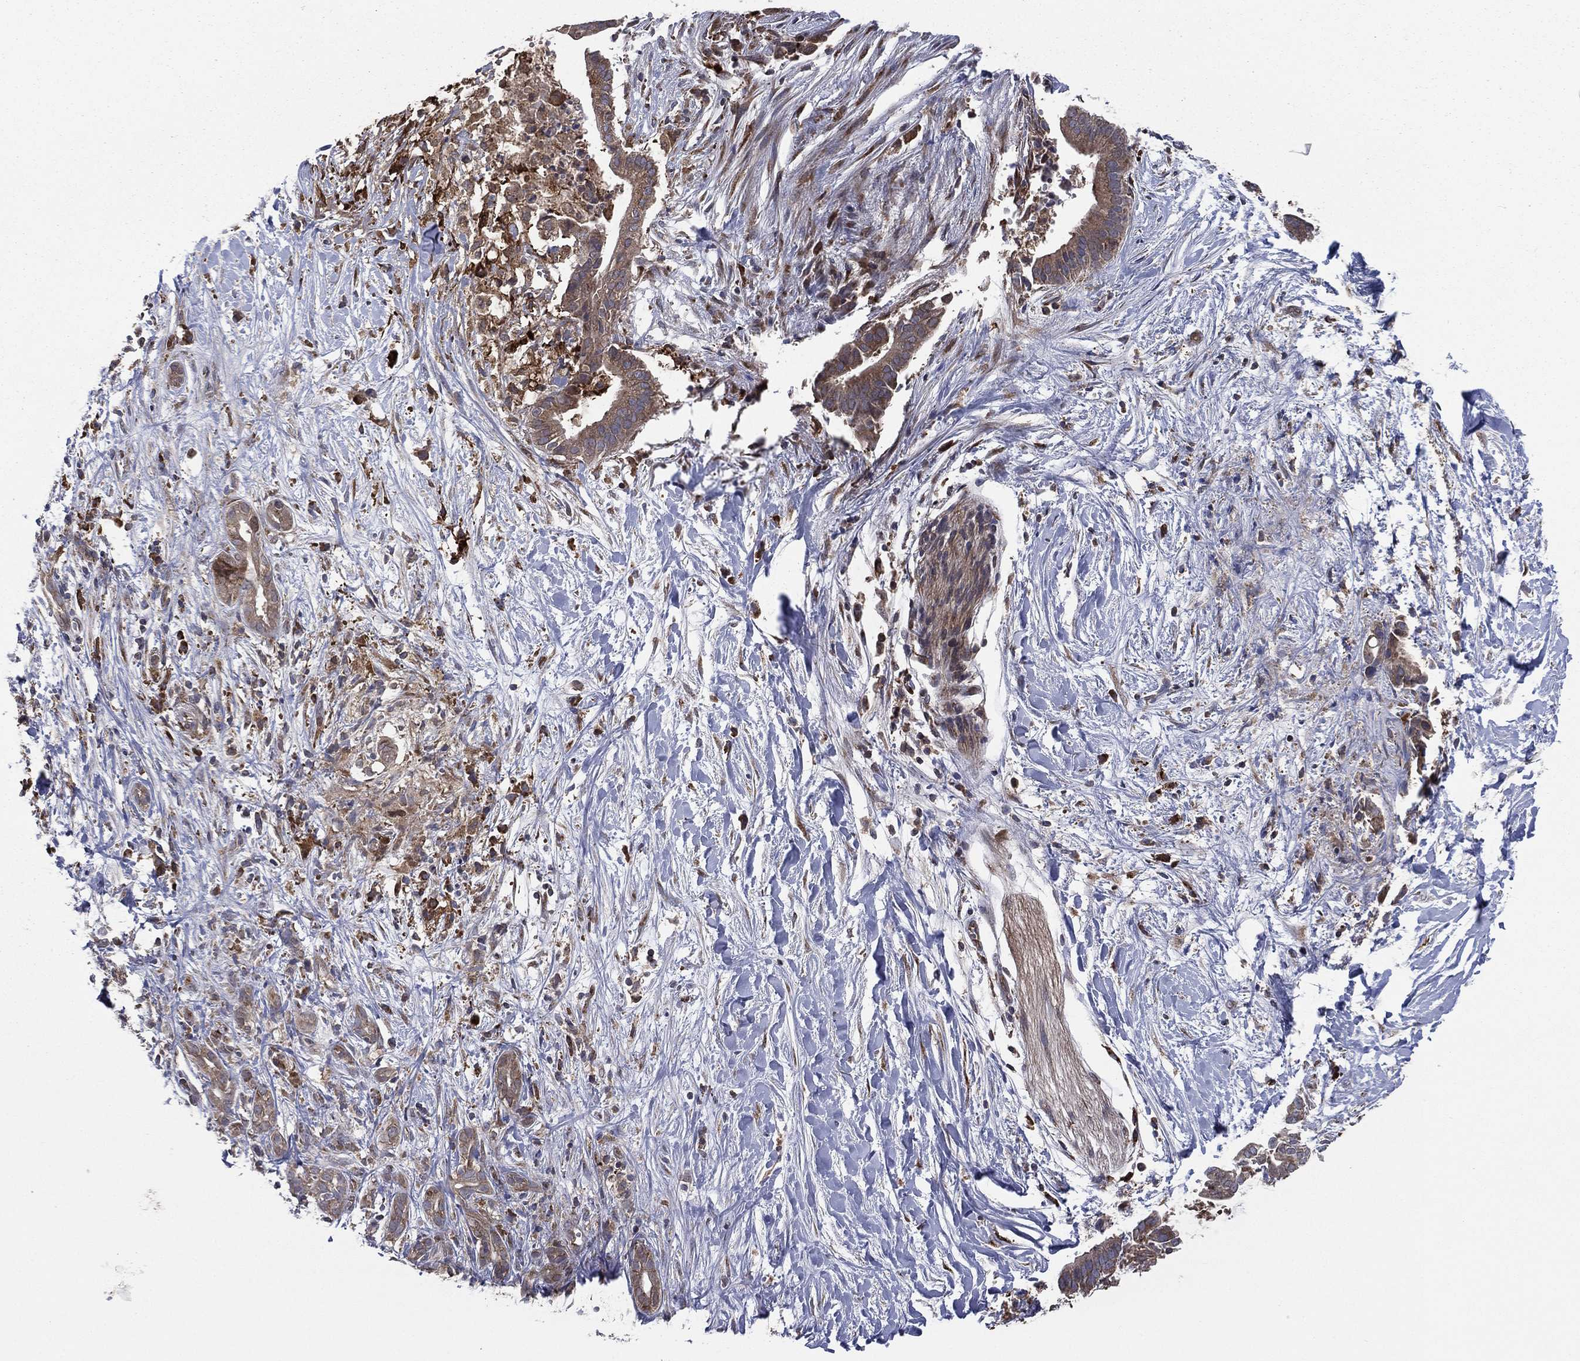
{"staining": {"intensity": "weak", "quantity": ">75%", "location": "cytoplasmic/membranous"}, "tissue": "pancreatic cancer", "cell_type": "Tumor cells", "image_type": "cancer", "snomed": [{"axis": "morphology", "description": "Adenocarcinoma, NOS"}, {"axis": "topography", "description": "Pancreas"}], "caption": "DAB (3,3'-diaminobenzidine) immunohistochemical staining of pancreatic cancer (adenocarcinoma) demonstrates weak cytoplasmic/membranous protein expression in about >75% of tumor cells. (brown staining indicates protein expression, while blue staining denotes nuclei).", "gene": "C2orf76", "patient": {"sex": "male", "age": 61}}